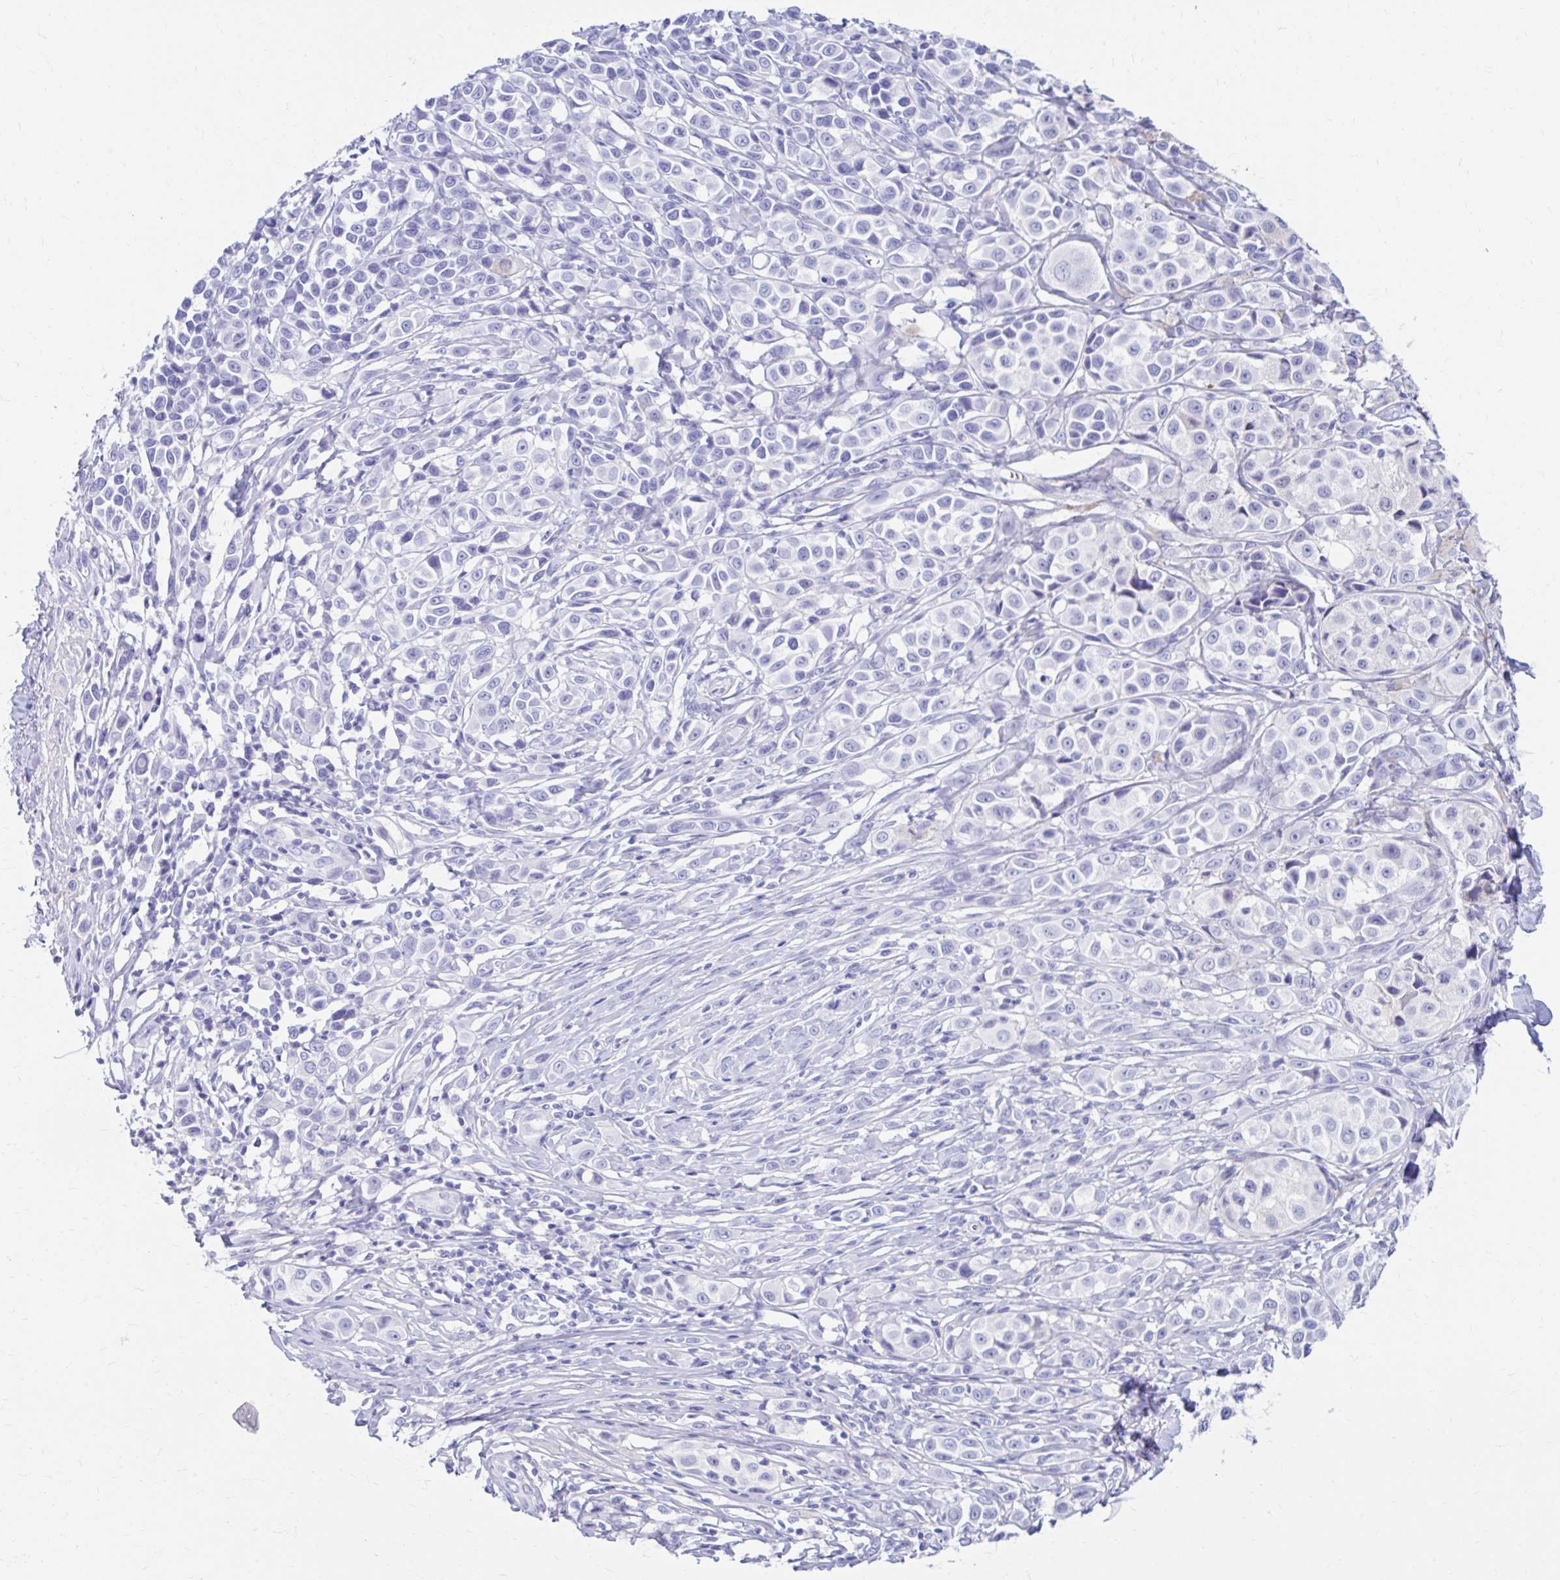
{"staining": {"intensity": "negative", "quantity": "none", "location": "none"}, "tissue": "melanoma", "cell_type": "Tumor cells", "image_type": "cancer", "snomed": [{"axis": "morphology", "description": "Malignant melanoma, NOS"}, {"axis": "topography", "description": "Skin"}], "caption": "An IHC micrograph of malignant melanoma is shown. There is no staining in tumor cells of malignant melanoma.", "gene": "NSG2", "patient": {"sex": "male", "age": 39}}